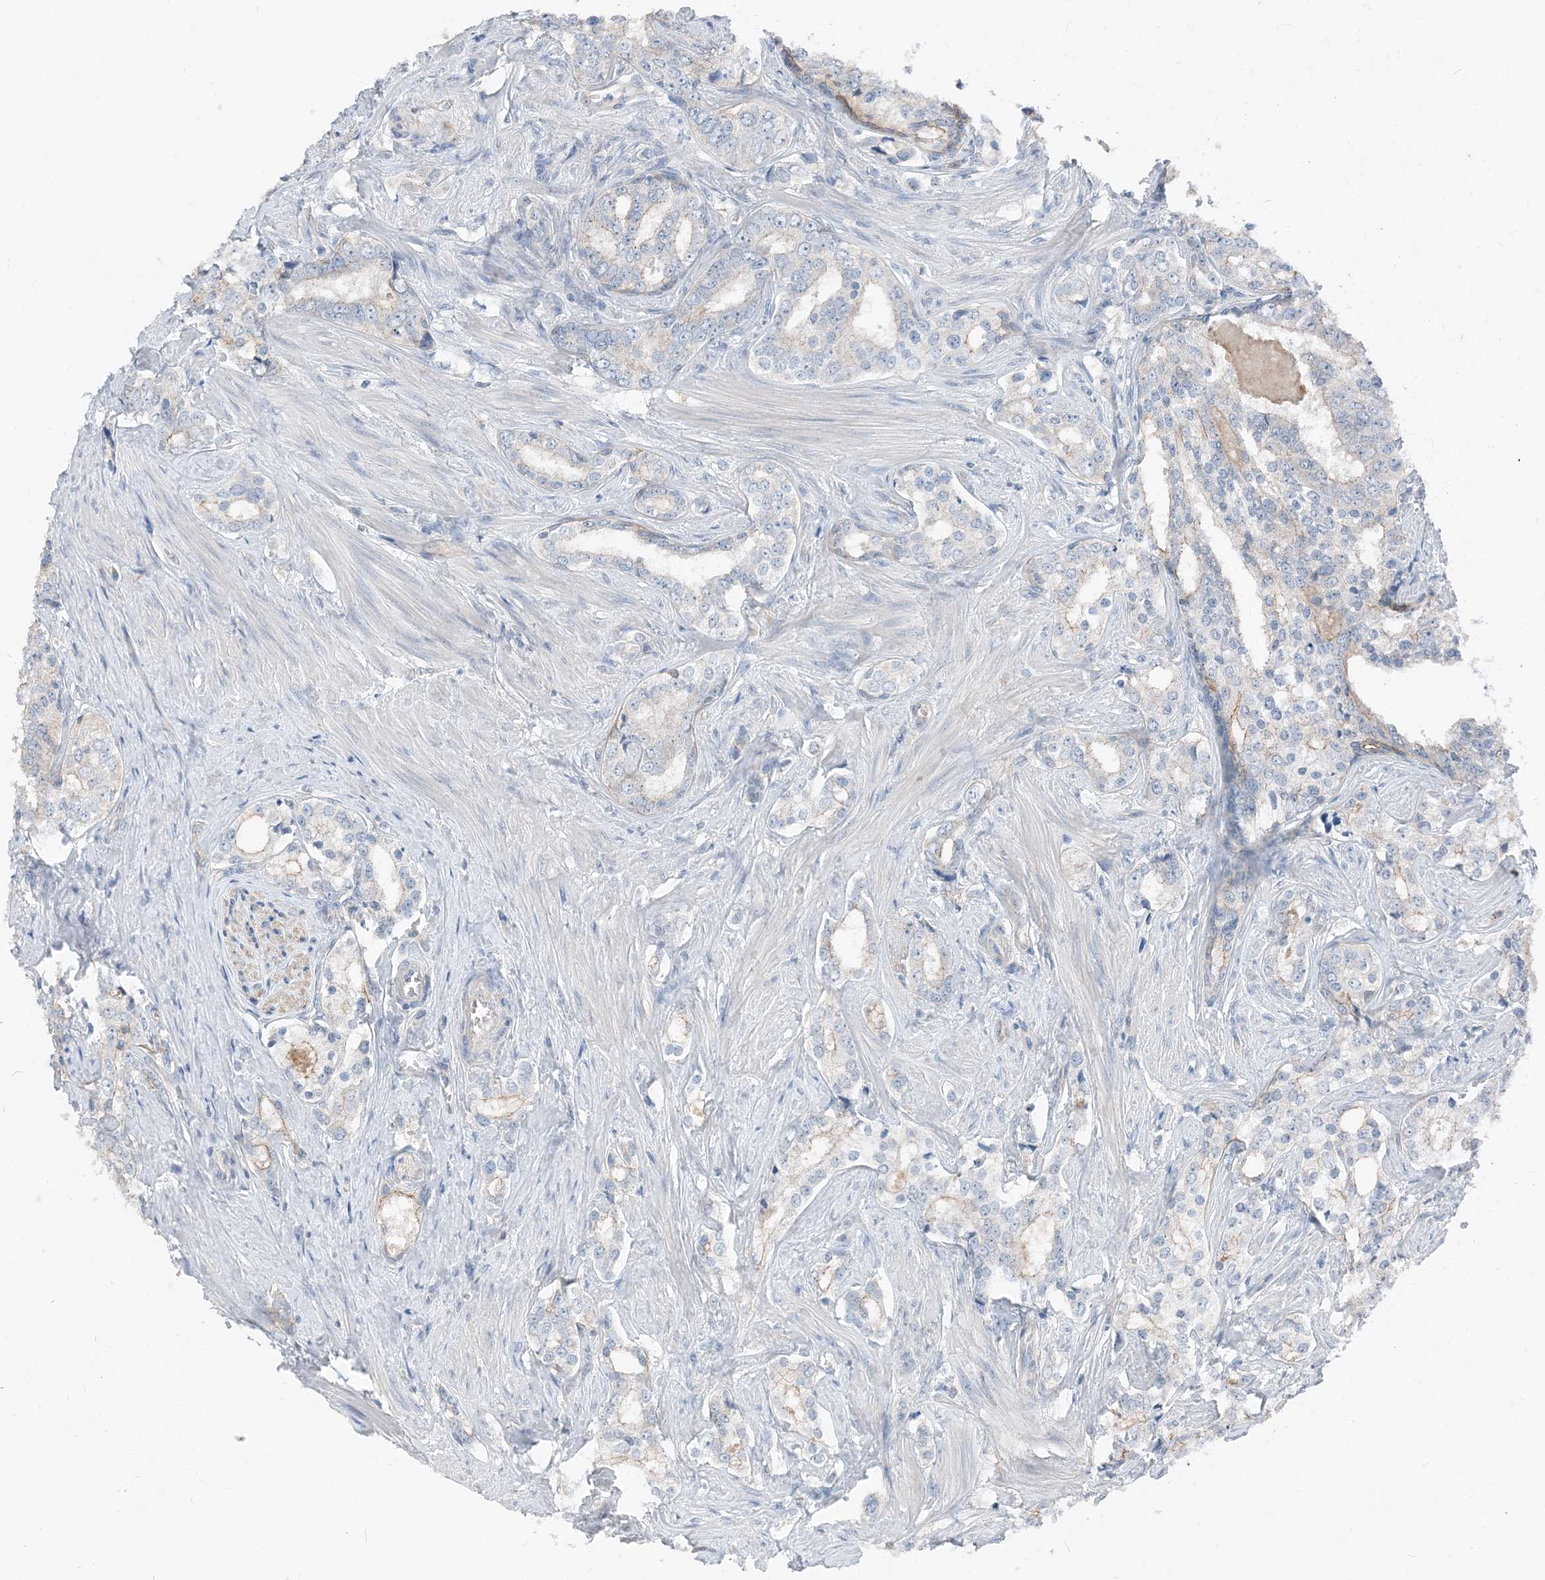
{"staining": {"intensity": "negative", "quantity": "none", "location": "none"}, "tissue": "prostate cancer", "cell_type": "Tumor cells", "image_type": "cancer", "snomed": [{"axis": "morphology", "description": "Adenocarcinoma, High grade"}, {"axis": "topography", "description": "Prostate"}], "caption": "The histopathology image demonstrates no significant positivity in tumor cells of prostate high-grade adenocarcinoma.", "gene": "NCOA7", "patient": {"sex": "male", "age": 66}}